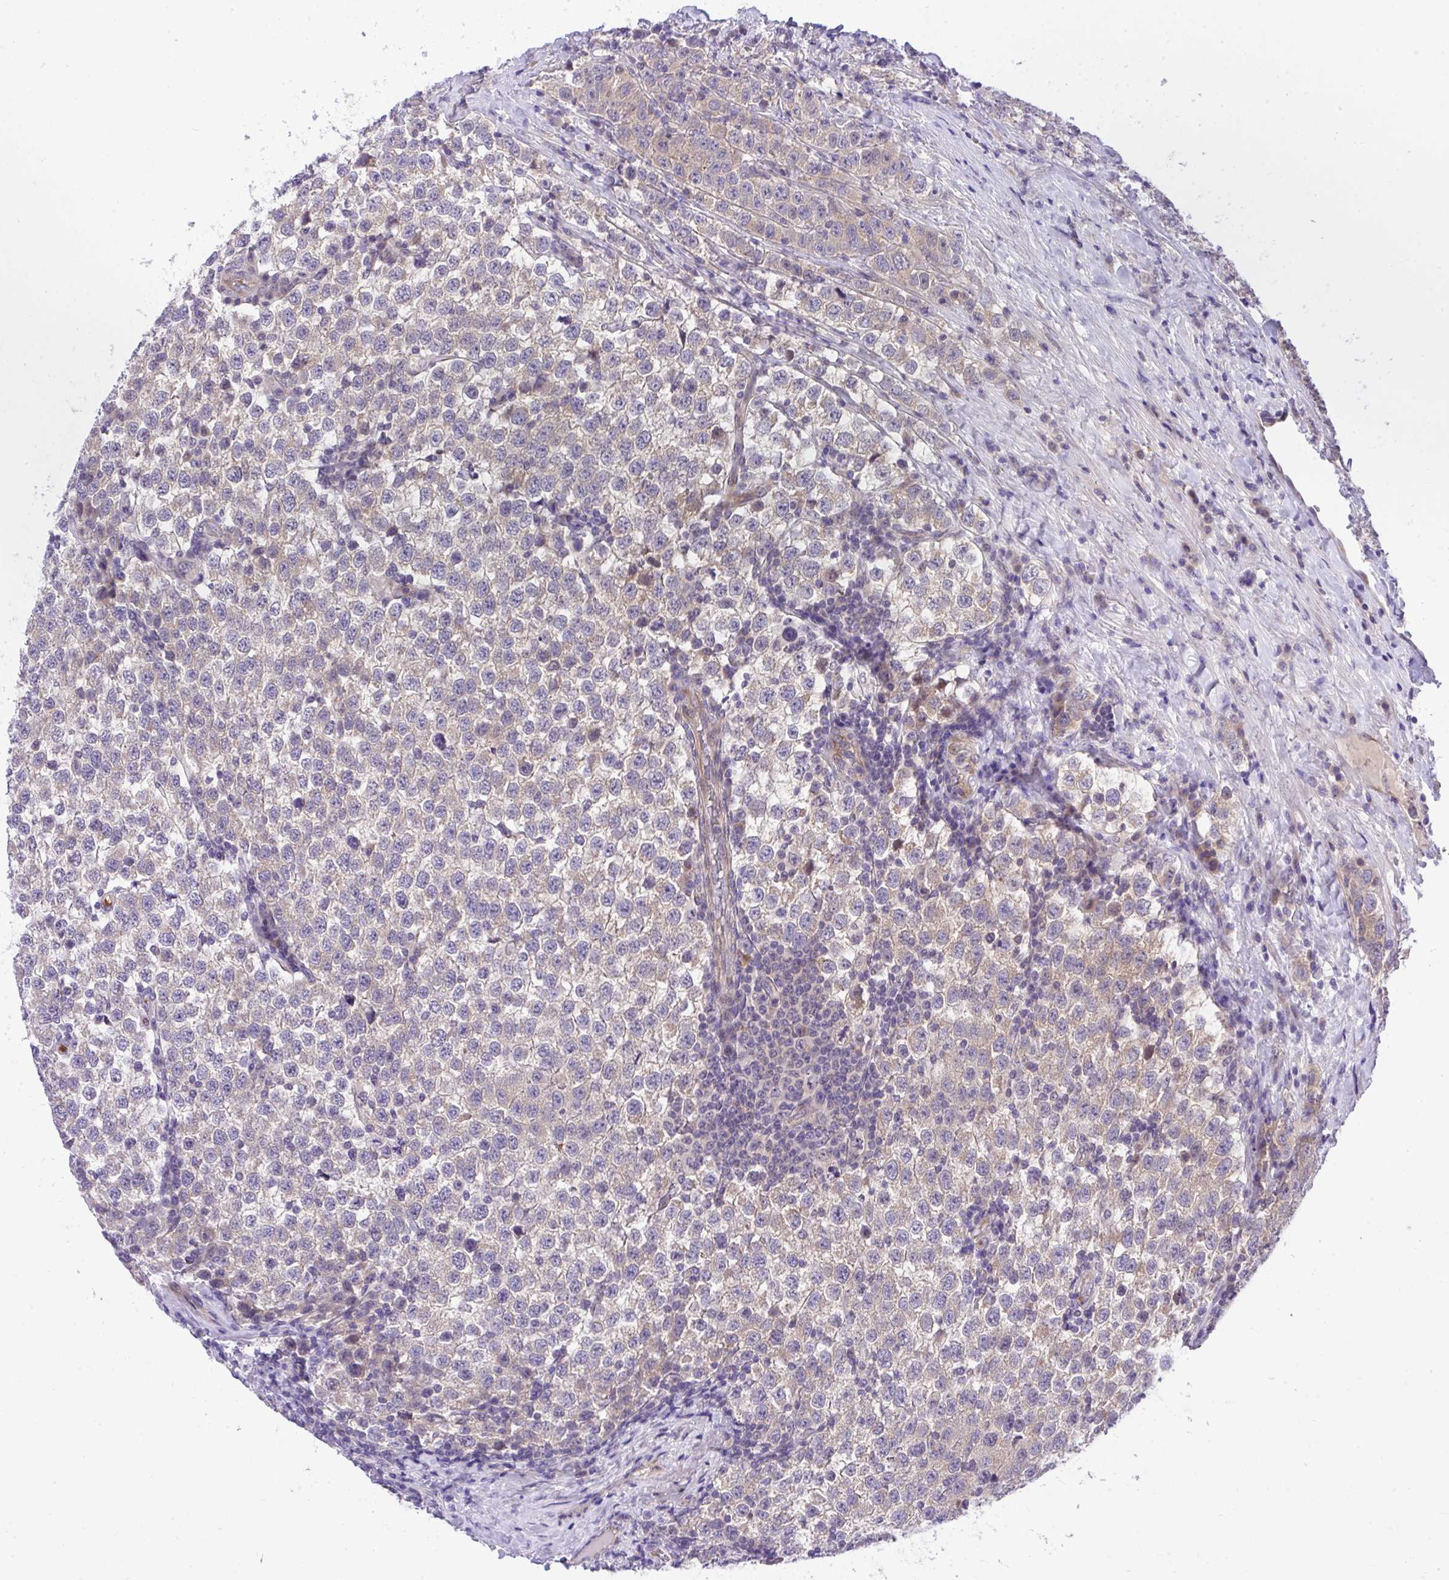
{"staining": {"intensity": "weak", "quantity": "25%-75%", "location": "cytoplasmic/membranous"}, "tissue": "testis cancer", "cell_type": "Tumor cells", "image_type": "cancer", "snomed": [{"axis": "morphology", "description": "Seminoma, NOS"}, {"axis": "topography", "description": "Testis"}], "caption": "A brown stain shows weak cytoplasmic/membranous positivity of a protein in testis cancer tumor cells.", "gene": "CHIA", "patient": {"sex": "male", "age": 34}}